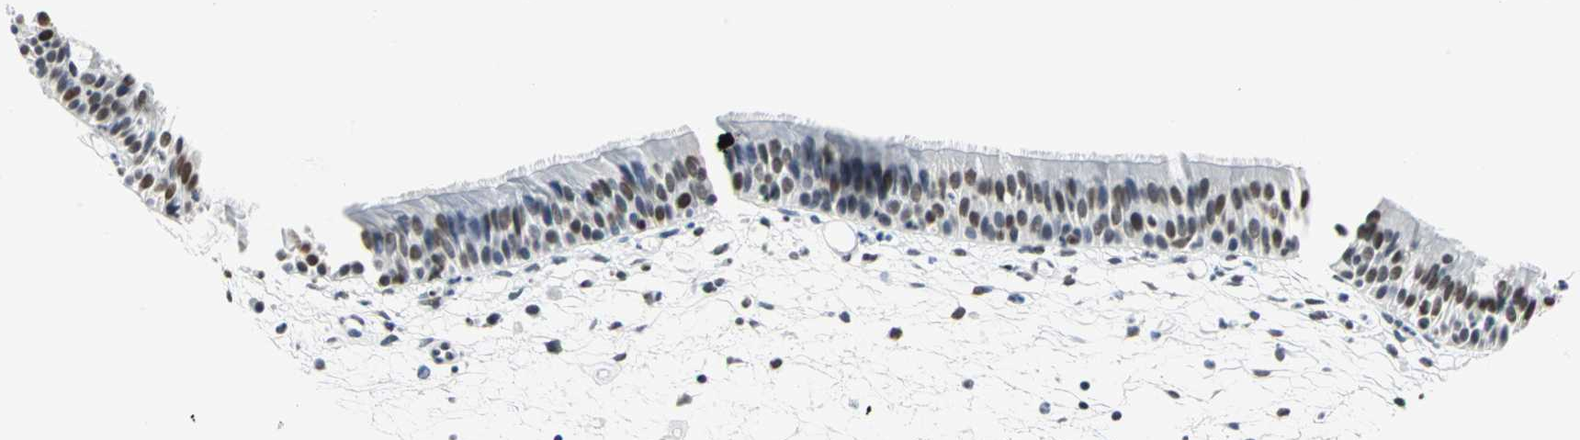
{"staining": {"intensity": "moderate", "quantity": "25%-75%", "location": "nuclear"}, "tissue": "nasopharynx", "cell_type": "Respiratory epithelial cells", "image_type": "normal", "snomed": [{"axis": "morphology", "description": "Normal tissue, NOS"}, {"axis": "topography", "description": "Nasopharynx"}], "caption": "A high-resolution histopathology image shows immunohistochemistry (IHC) staining of unremarkable nasopharynx, which demonstrates moderate nuclear positivity in about 25%-75% of respiratory epithelial cells.", "gene": "HNRNPD", "patient": {"sex": "female", "age": 54}}